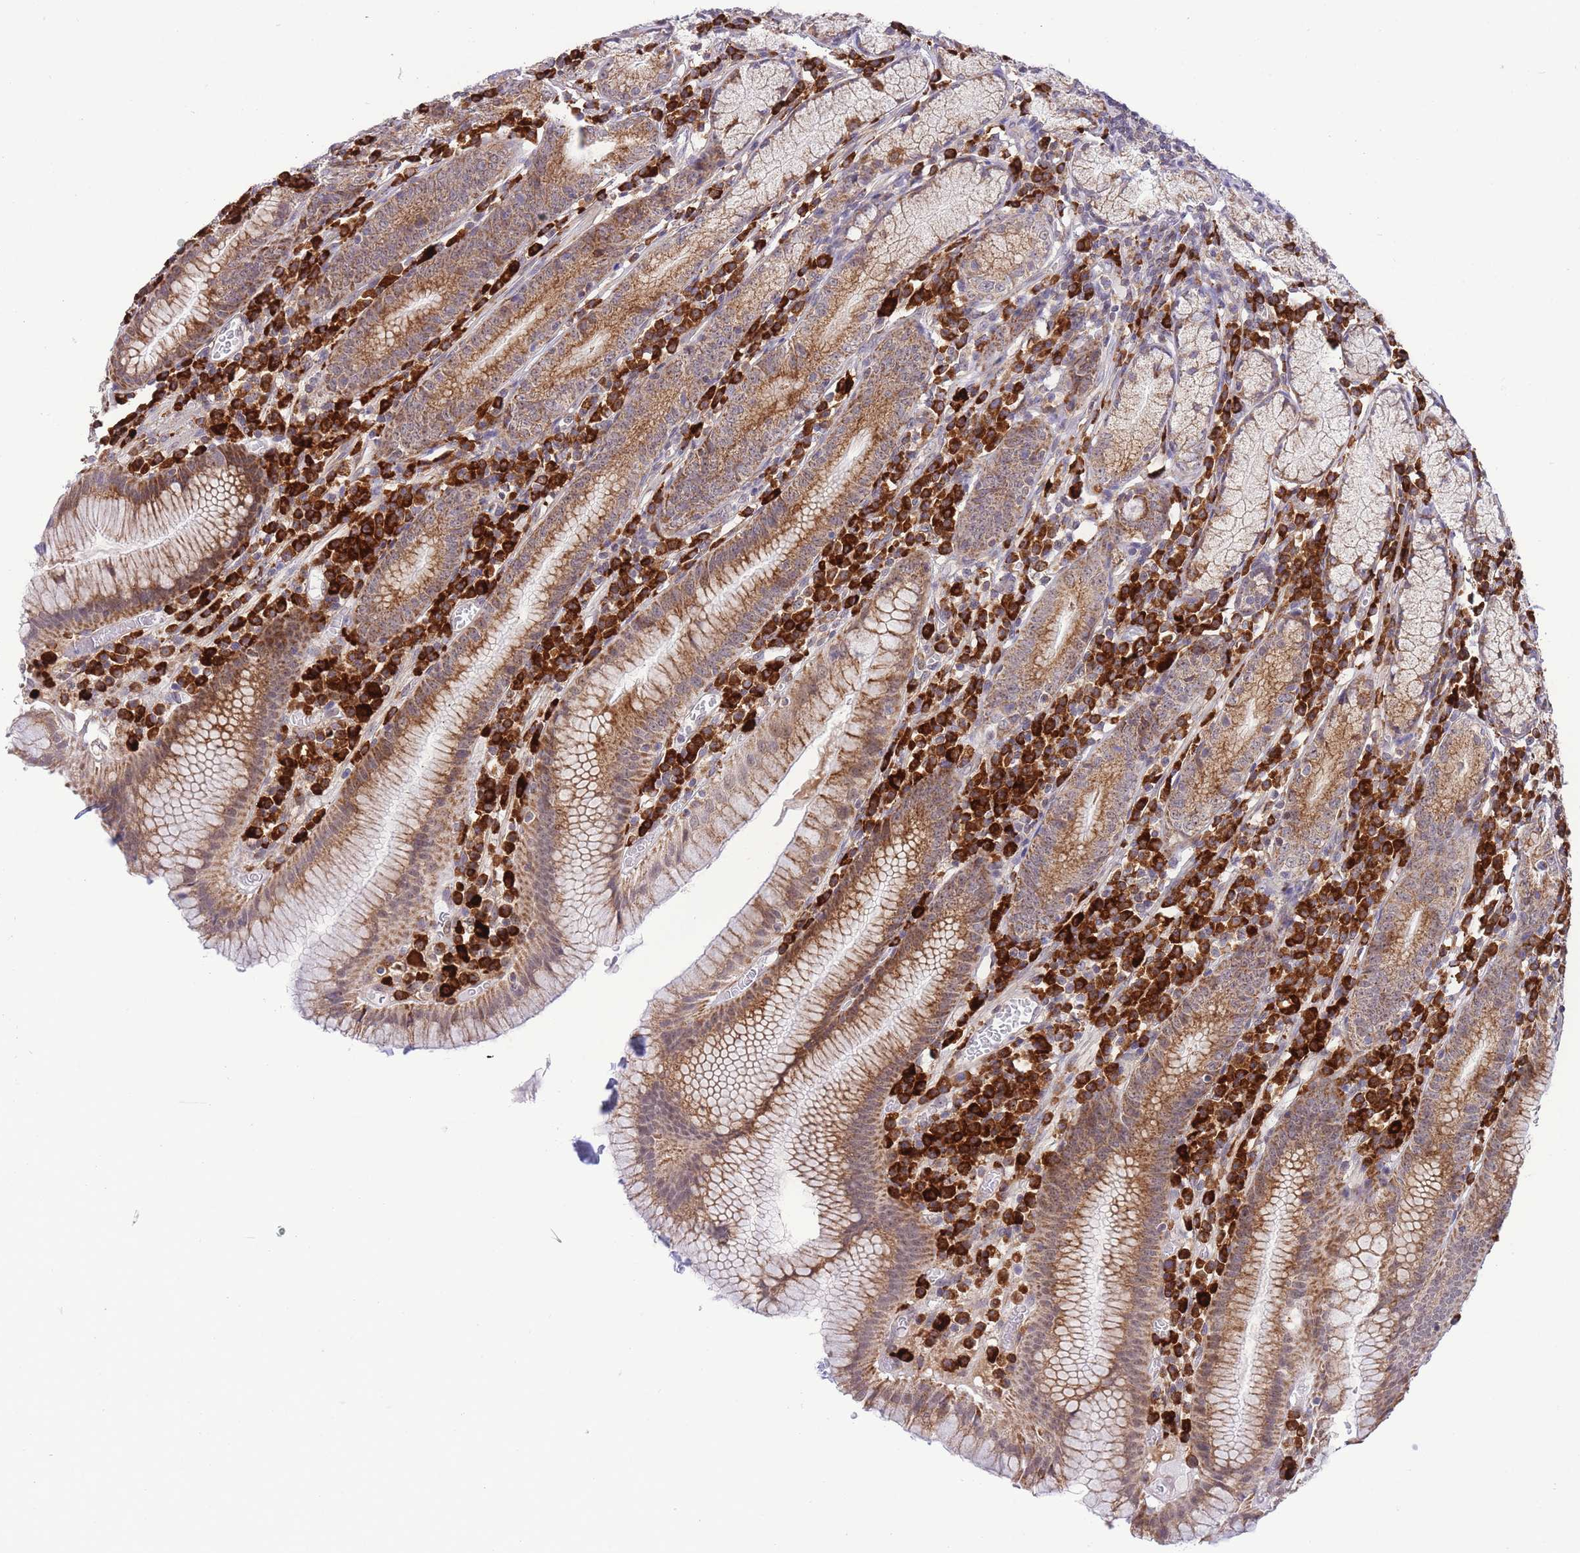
{"staining": {"intensity": "strong", "quantity": ">75%", "location": "cytoplasmic/membranous"}, "tissue": "stomach", "cell_type": "Glandular cells", "image_type": "normal", "snomed": [{"axis": "morphology", "description": "Normal tissue, NOS"}, {"axis": "topography", "description": "Stomach"}], "caption": "Stomach stained with a brown dye shows strong cytoplasmic/membranous positive expression in approximately >75% of glandular cells.", "gene": "EXOSC8", "patient": {"sex": "male", "age": 55}}